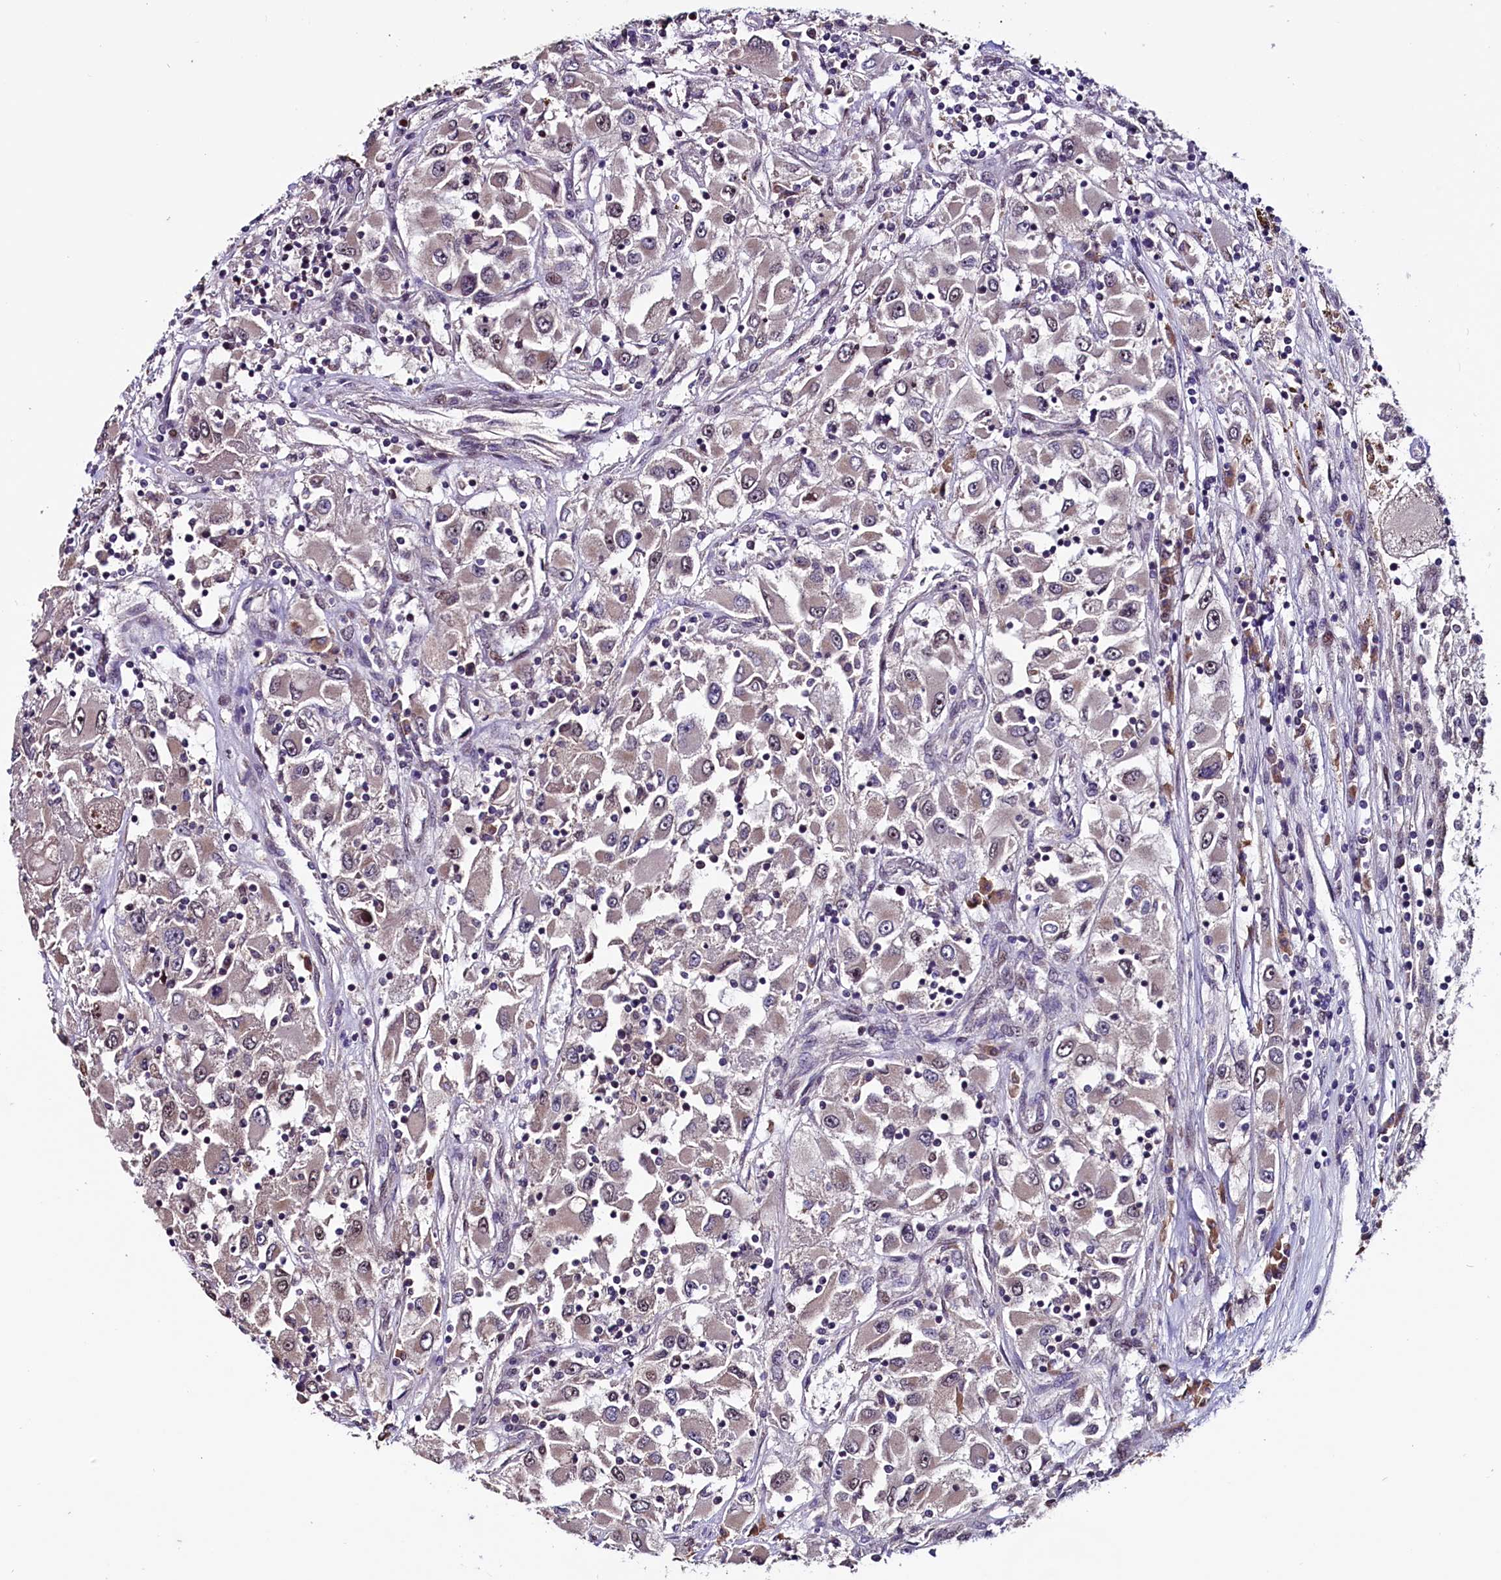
{"staining": {"intensity": "weak", "quantity": "25%-75%", "location": "cytoplasmic/membranous"}, "tissue": "renal cancer", "cell_type": "Tumor cells", "image_type": "cancer", "snomed": [{"axis": "morphology", "description": "Adenocarcinoma, NOS"}, {"axis": "topography", "description": "Kidney"}], "caption": "Adenocarcinoma (renal) was stained to show a protein in brown. There is low levels of weak cytoplasmic/membranous staining in about 25%-75% of tumor cells.", "gene": "RNMT", "patient": {"sex": "female", "age": 52}}